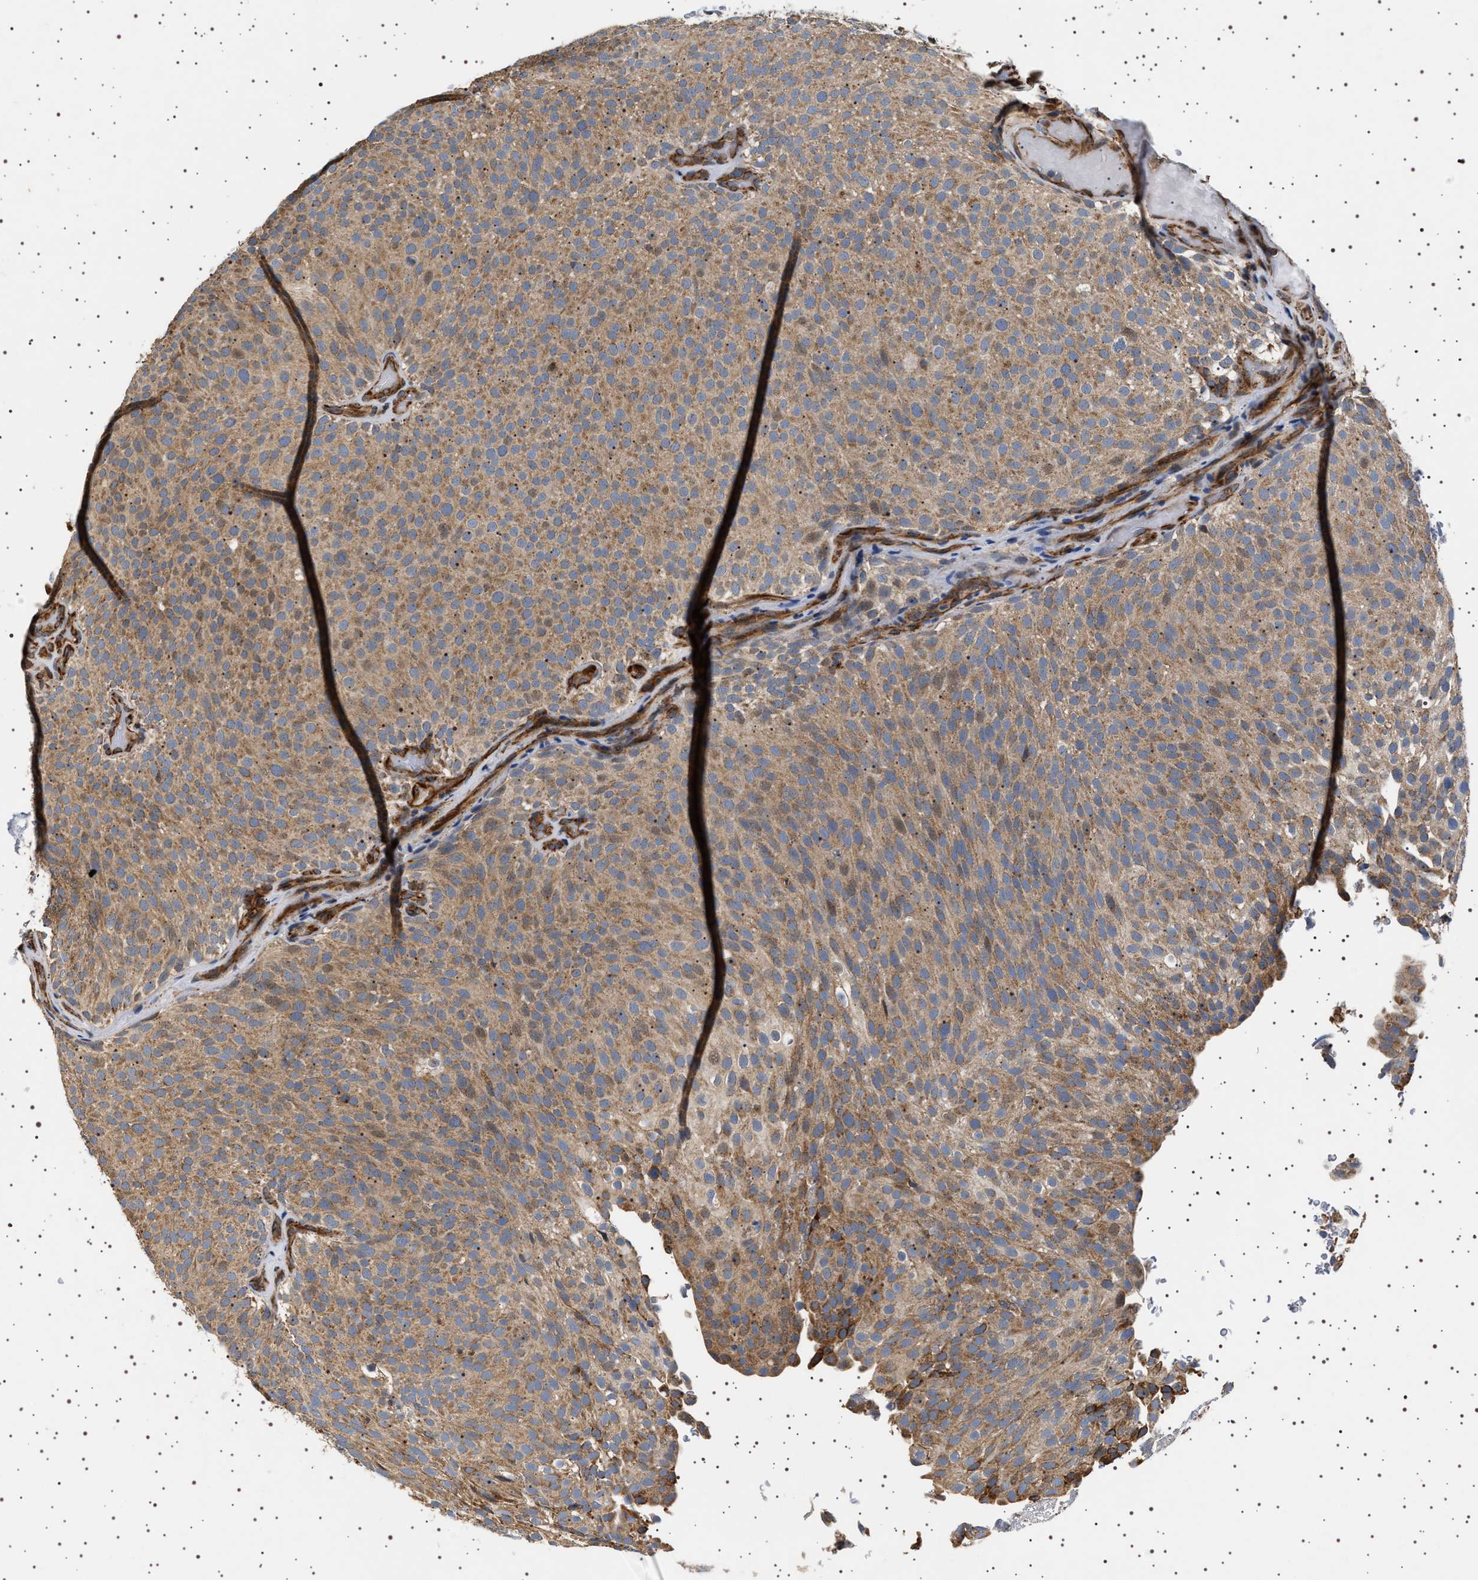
{"staining": {"intensity": "moderate", "quantity": ">75%", "location": "cytoplasmic/membranous"}, "tissue": "urothelial cancer", "cell_type": "Tumor cells", "image_type": "cancer", "snomed": [{"axis": "morphology", "description": "Urothelial carcinoma, Low grade"}, {"axis": "topography", "description": "Urinary bladder"}], "caption": "Urothelial cancer was stained to show a protein in brown. There is medium levels of moderate cytoplasmic/membranous positivity in about >75% of tumor cells. (Stains: DAB in brown, nuclei in blue, Microscopy: brightfield microscopy at high magnification).", "gene": "TRUB2", "patient": {"sex": "male", "age": 78}}